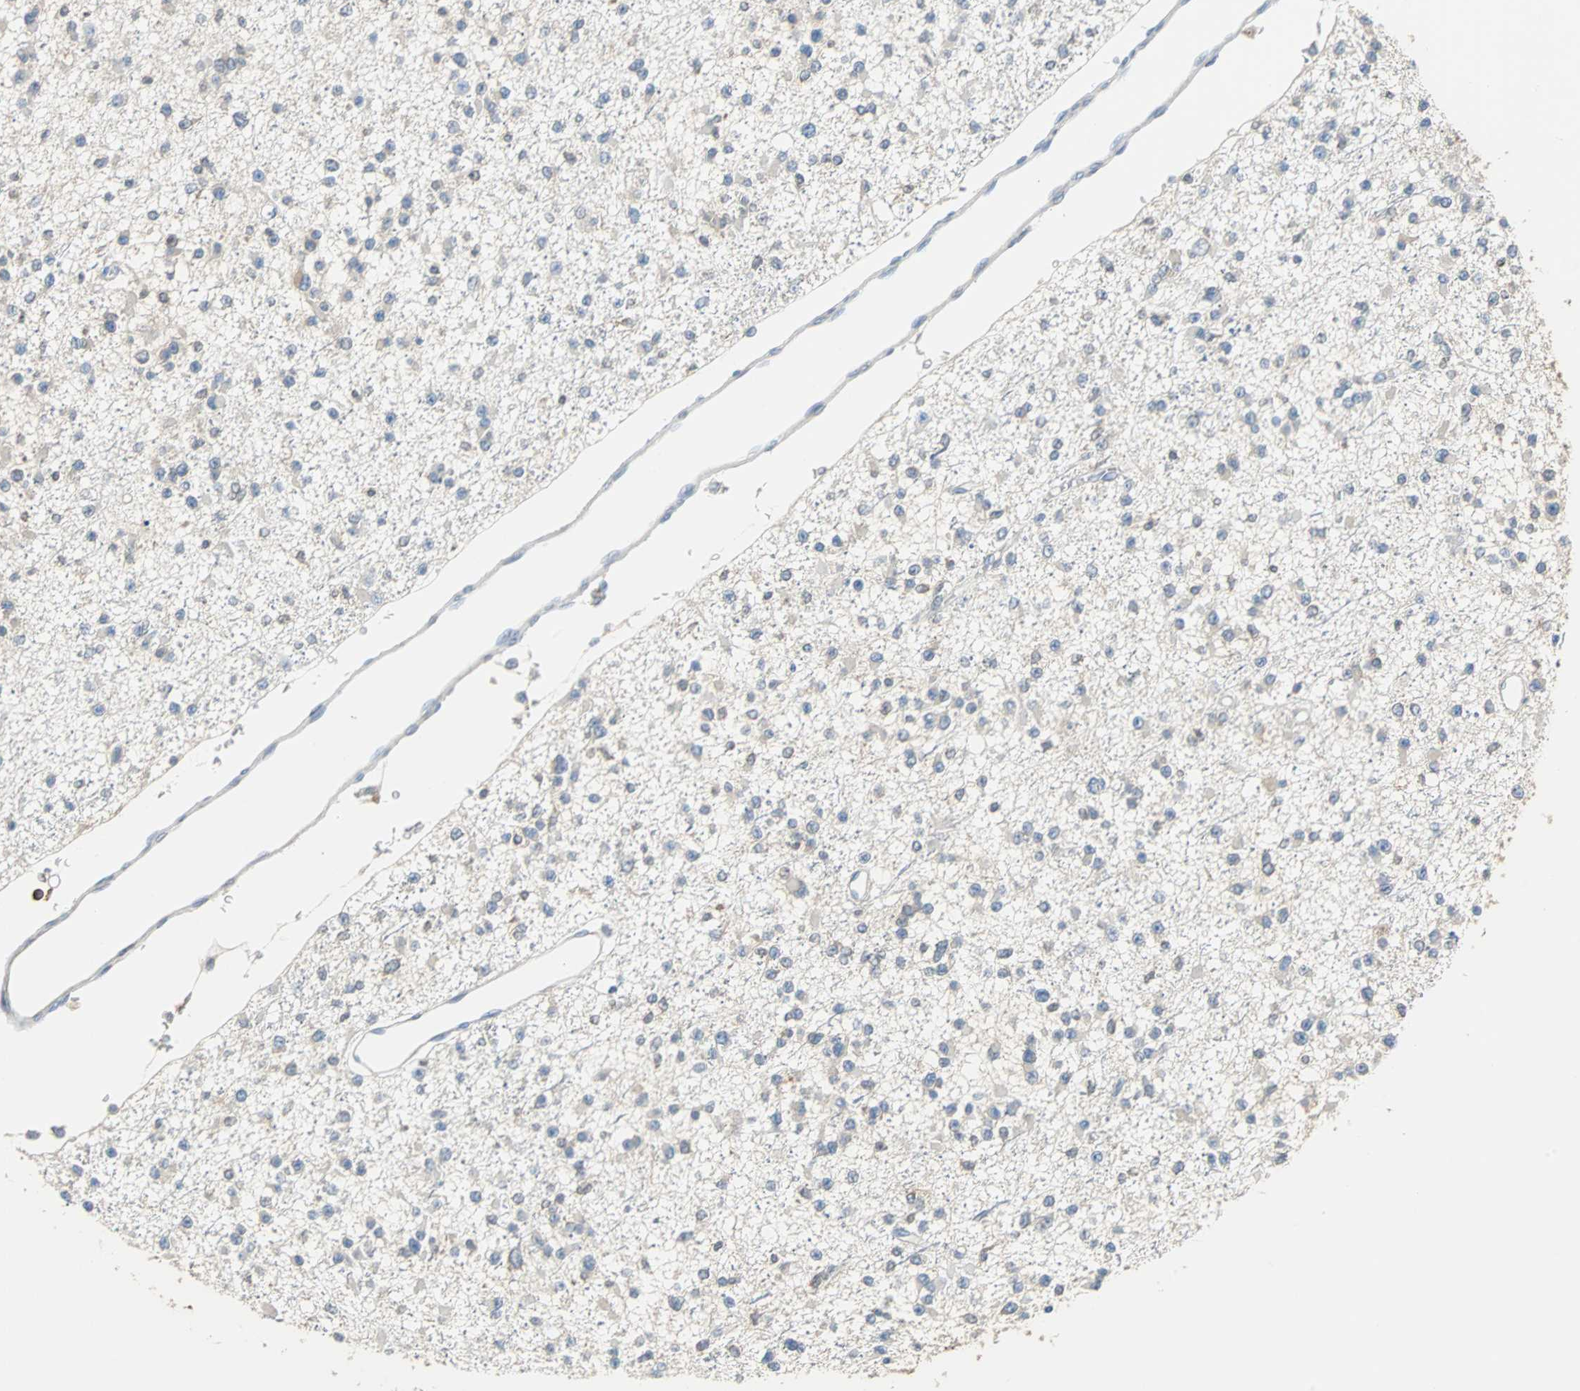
{"staining": {"intensity": "negative", "quantity": "none", "location": "none"}, "tissue": "glioma", "cell_type": "Tumor cells", "image_type": "cancer", "snomed": [{"axis": "morphology", "description": "Glioma, malignant, Low grade"}, {"axis": "topography", "description": "Brain"}], "caption": "Immunohistochemical staining of human glioma exhibits no significant staining in tumor cells.", "gene": "TSC22D4", "patient": {"sex": "female", "age": 22}}